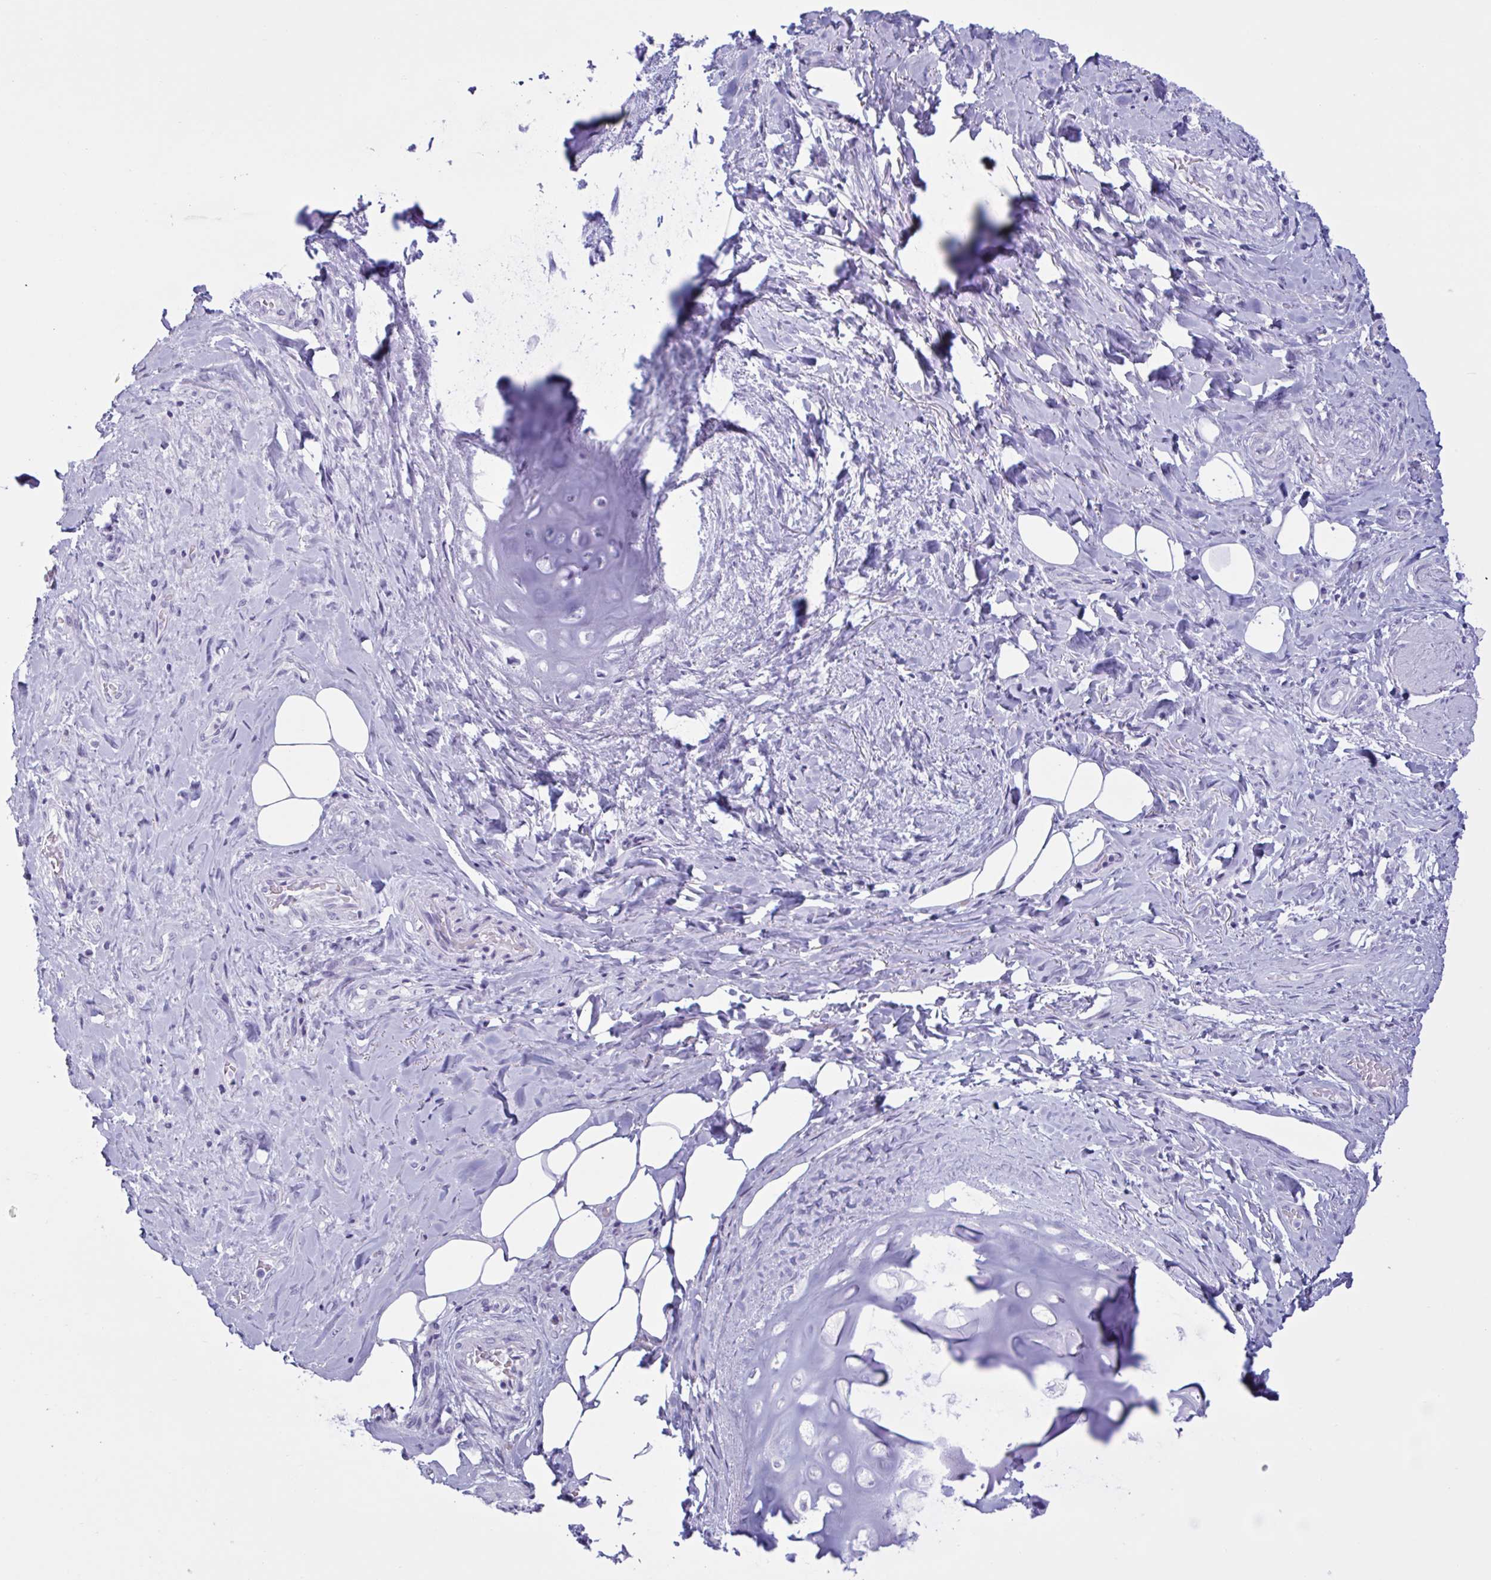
{"staining": {"intensity": "negative", "quantity": "none", "location": "none"}, "tissue": "adipose tissue", "cell_type": "Adipocytes", "image_type": "normal", "snomed": [{"axis": "morphology", "description": "Normal tissue, NOS"}, {"axis": "topography", "description": "Cartilage tissue"}, {"axis": "topography", "description": "Bronchus"}], "caption": "Immunohistochemical staining of normal adipose tissue displays no significant staining in adipocytes. Brightfield microscopy of immunohistochemistry stained with DAB (3,3'-diaminobenzidine) (brown) and hematoxylin (blue), captured at high magnification.", "gene": "MRGPRG", "patient": {"sex": "male", "age": 64}}